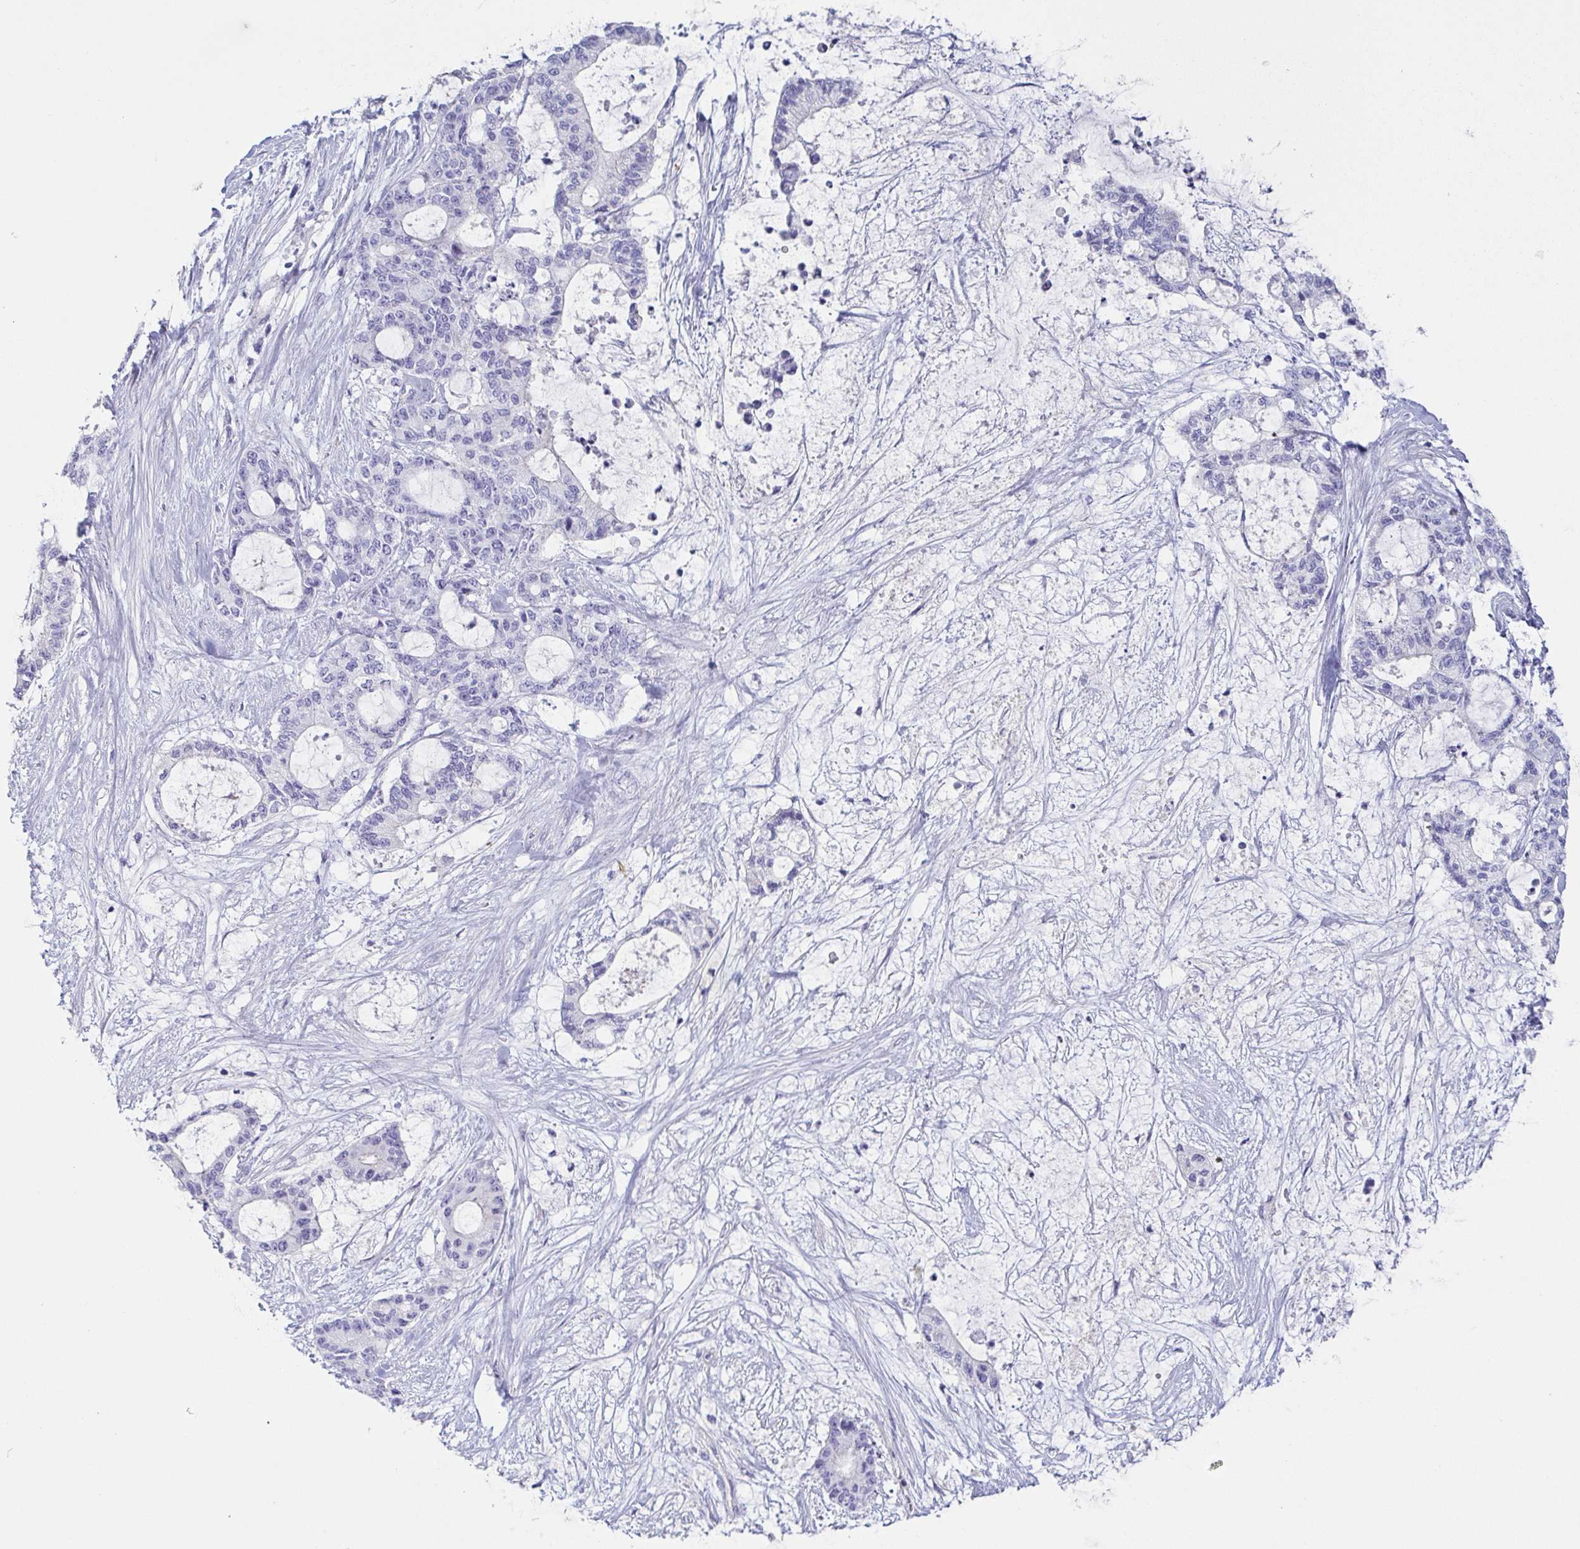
{"staining": {"intensity": "negative", "quantity": "none", "location": "none"}, "tissue": "liver cancer", "cell_type": "Tumor cells", "image_type": "cancer", "snomed": [{"axis": "morphology", "description": "Normal tissue, NOS"}, {"axis": "morphology", "description": "Cholangiocarcinoma"}, {"axis": "topography", "description": "Liver"}, {"axis": "topography", "description": "Peripheral nerve tissue"}], "caption": "DAB (3,3'-diaminobenzidine) immunohistochemical staining of liver cancer (cholangiocarcinoma) displays no significant expression in tumor cells. Nuclei are stained in blue.", "gene": "PRR4", "patient": {"sex": "female", "age": 73}}